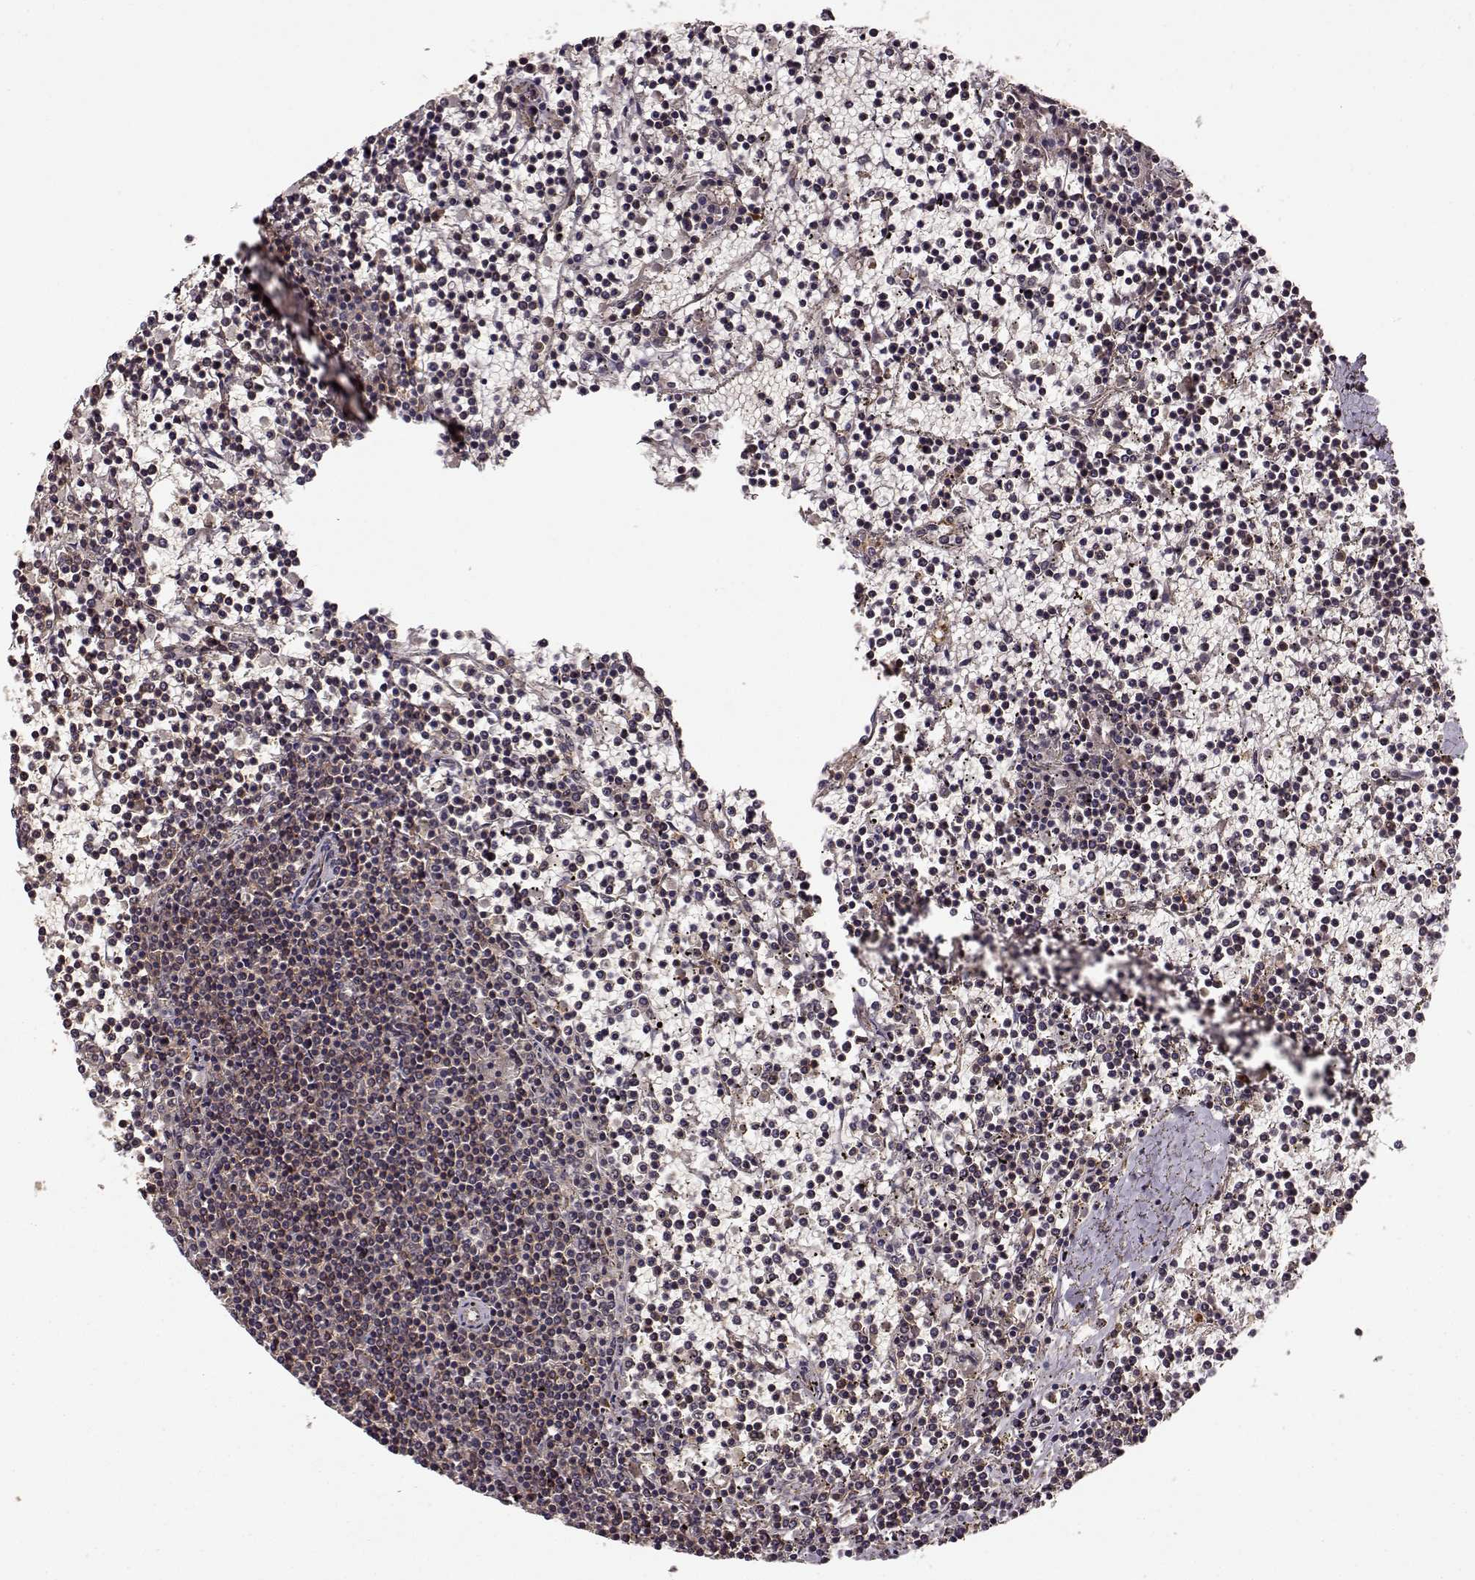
{"staining": {"intensity": "weak", "quantity": ">75%", "location": "cytoplasmic/membranous"}, "tissue": "lymphoma", "cell_type": "Tumor cells", "image_type": "cancer", "snomed": [{"axis": "morphology", "description": "Malignant lymphoma, non-Hodgkin's type, Low grade"}, {"axis": "topography", "description": "Spleen"}], "caption": "Weak cytoplasmic/membranous staining for a protein is appreciated in approximately >75% of tumor cells of malignant lymphoma, non-Hodgkin's type (low-grade) using immunohistochemistry.", "gene": "IFRD2", "patient": {"sex": "female", "age": 19}}